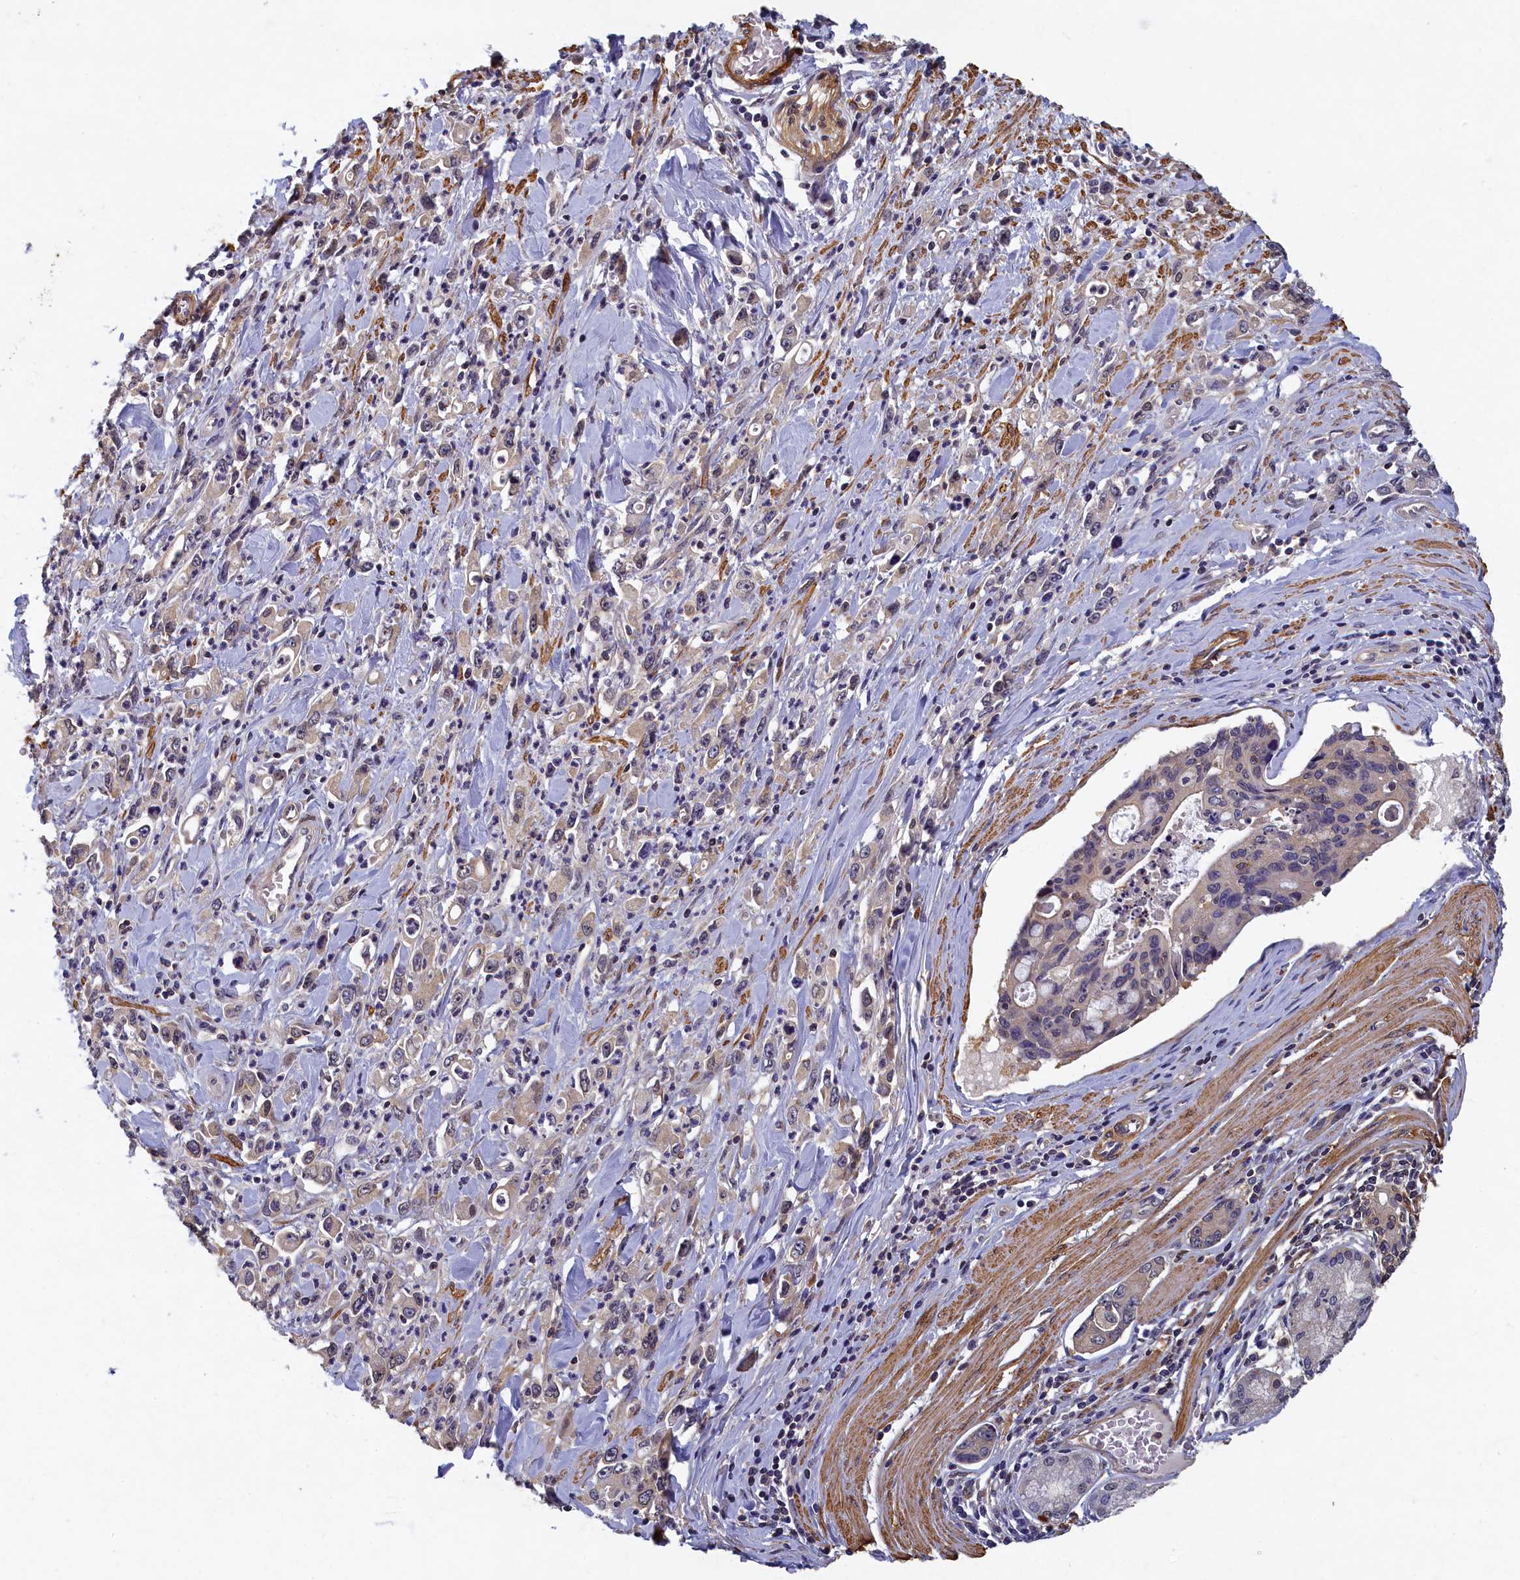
{"staining": {"intensity": "negative", "quantity": "none", "location": "none"}, "tissue": "stomach cancer", "cell_type": "Tumor cells", "image_type": "cancer", "snomed": [{"axis": "morphology", "description": "Adenocarcinoma, NOS"}, {"axis": "topography", "description": "Stomach, lower"}], "caption": "Stomach adenocarcinoma was stained to show a protein in brown. There is no significant staining in tumor cells.", "gene": "TBCB", "patient": {"sex": "female", "age": 43}}